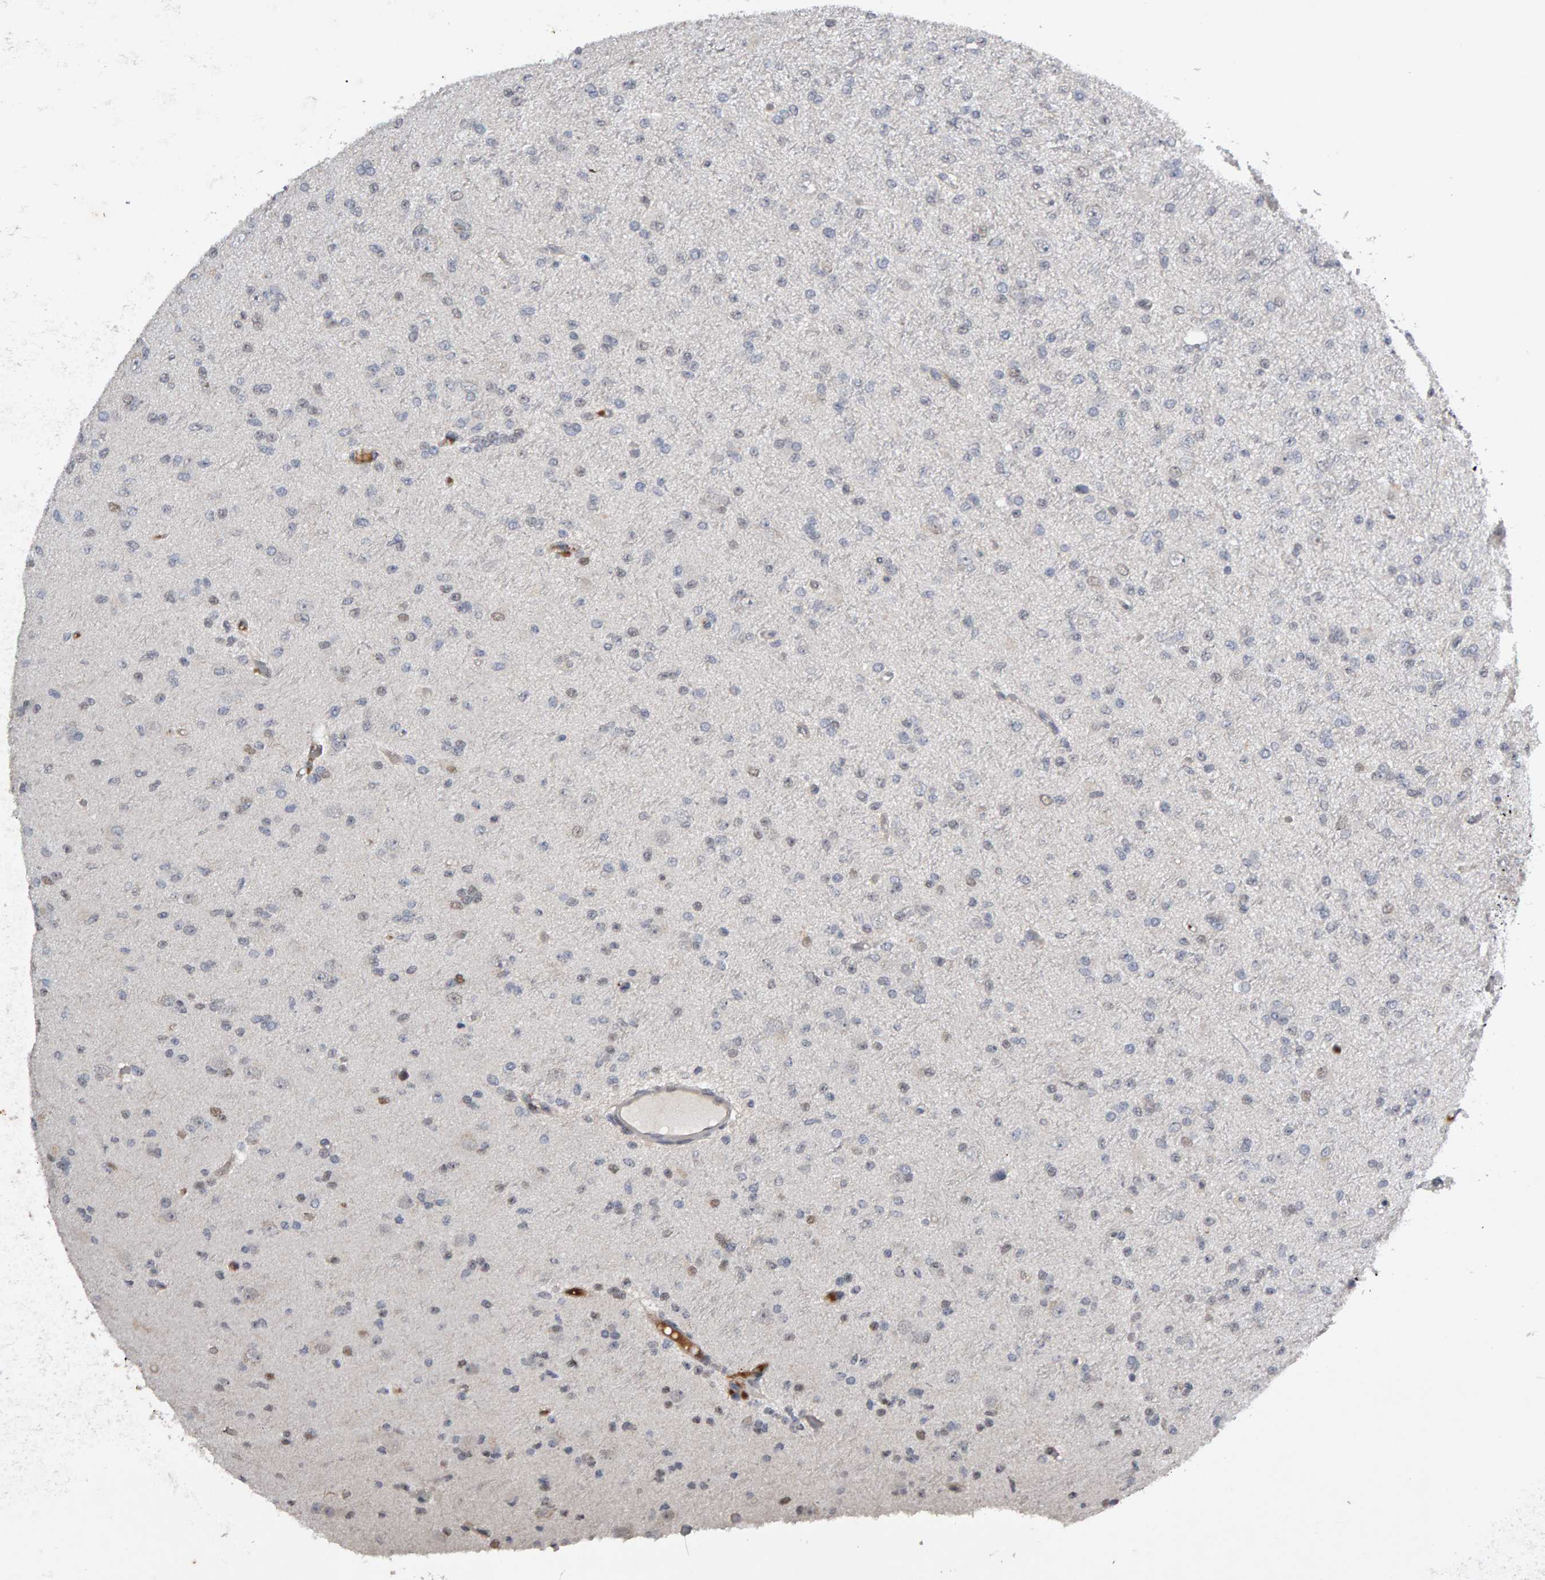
{"staining": {"intensity": "weak", "quantity": "<25%", "location": "nuclear"}, "tissue": "glioma", "cell_type": "Tumor cells", "image_type": "cancer", "snomed": [{"axis": "morphology", "description": "Glioma, malignant, Low grade"}, {"axis": "topography", "description": "Brain"}], "caption": "The immunohistochemistry (IHC) histopathology image has no significant positivity in tumor cells of glioma tissue.", "gene": "IPO8", "patient": {"sex": "female", "age": 22}}